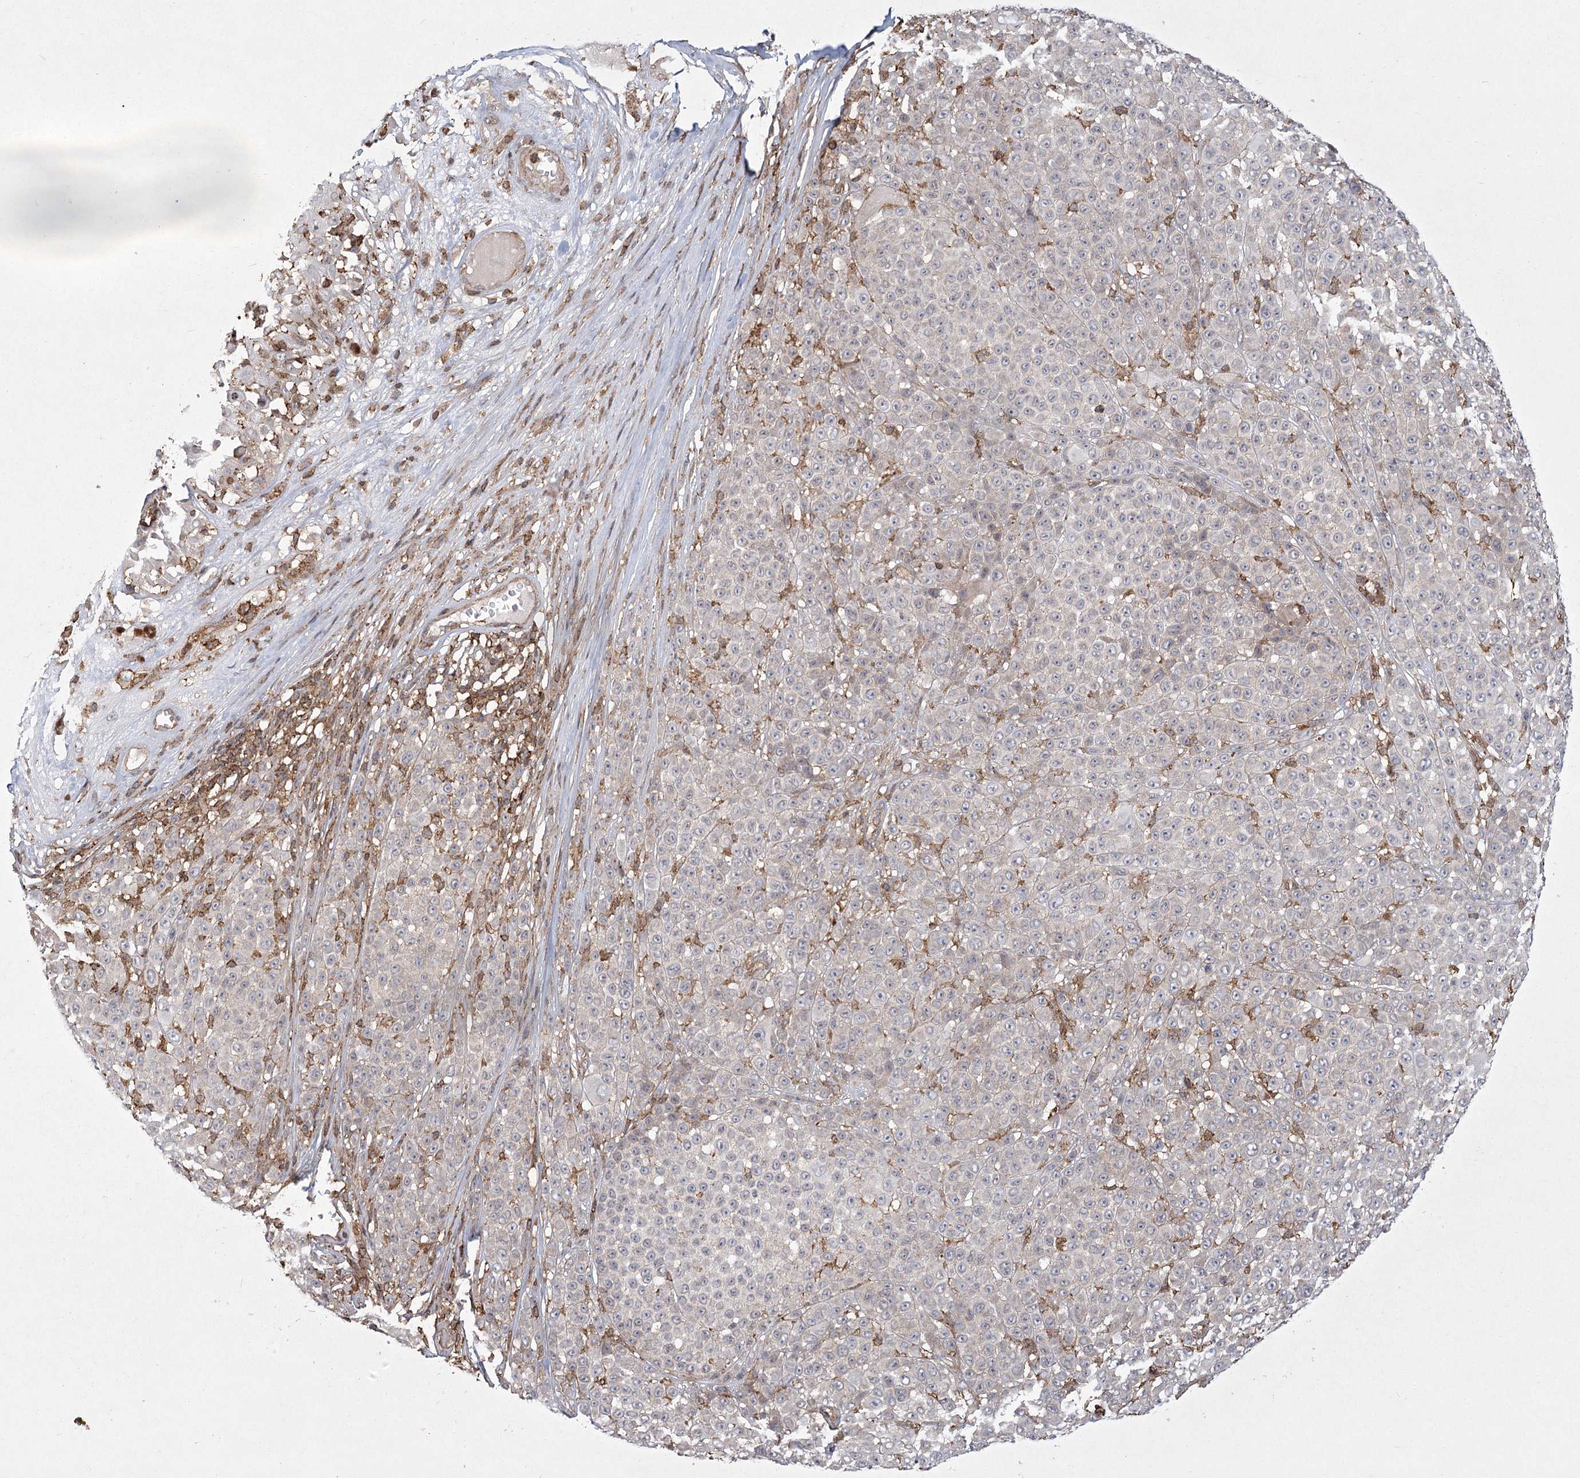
{"staining": {"intensity": "negative", "quantity": "none", "location": "none"}, "tissue": "melanoma", "cell_type": "Tumor cells", "image_type": "cancer", "snomed": [{"axis": "morphology", "description": "Malignant melanoma, NOS"}, {"axis": "topography", "description": "Skin"}], "caption": "There is no significant staining in tumor cells of melanoma.", "gene": "MEPE", "patient": {"sex": "female", "age": 94}}